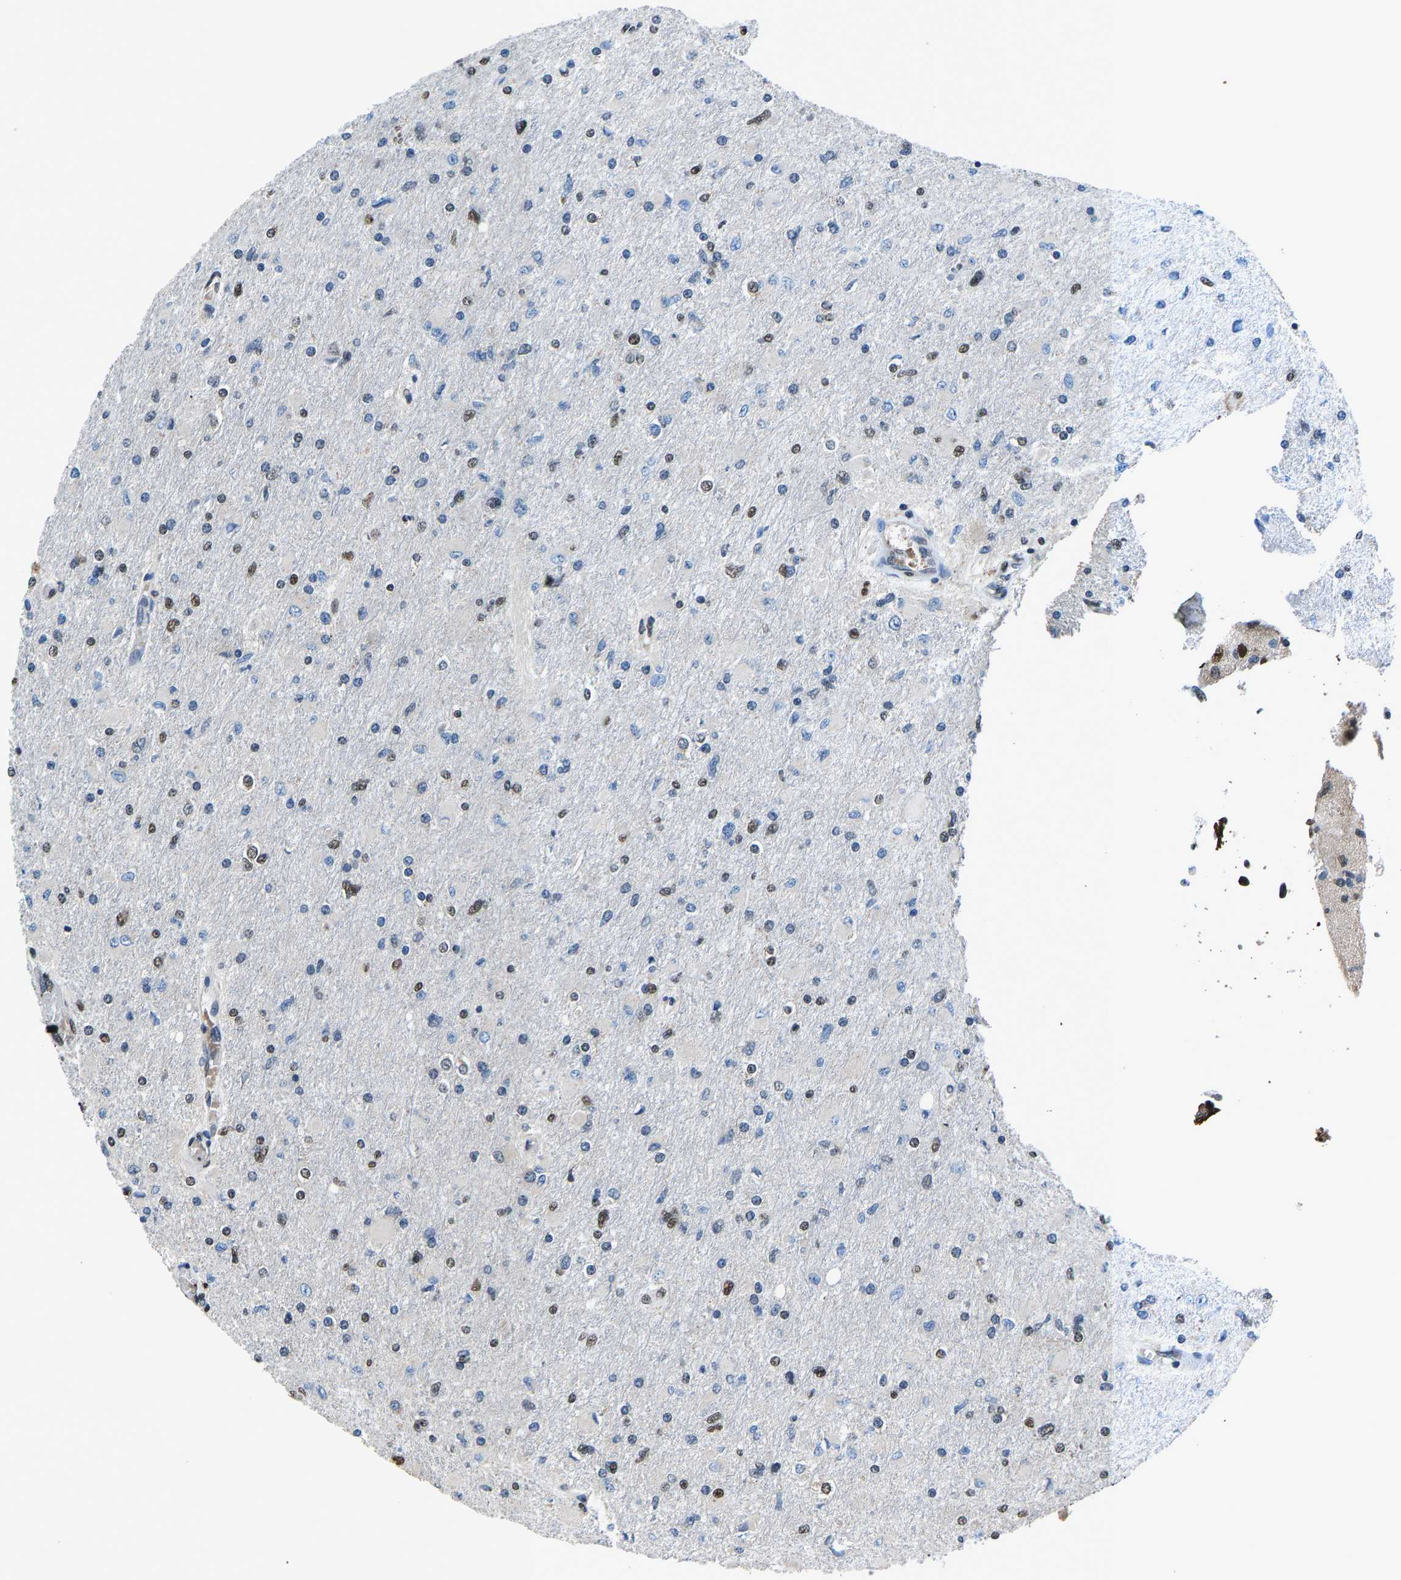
{"staining": {"intensity": "weak", "quantity": "<25%", "location": "nuclear"}, "tissue": "glioma", "cell_type": "Tumor cells", "image_type": "cancer", "snomed": [{"axis": "morphology", "description": "Glioma, malignant, High grade"}, {"axis": "topography", "description": "Cerebral cortex"}], "caption": "Immunohistochemical staining of human malignant glioma (high-grade) displays no significant staining in tumor cells.", "gene": "FOS", "patient": {"sex": "female", "age": 36}}